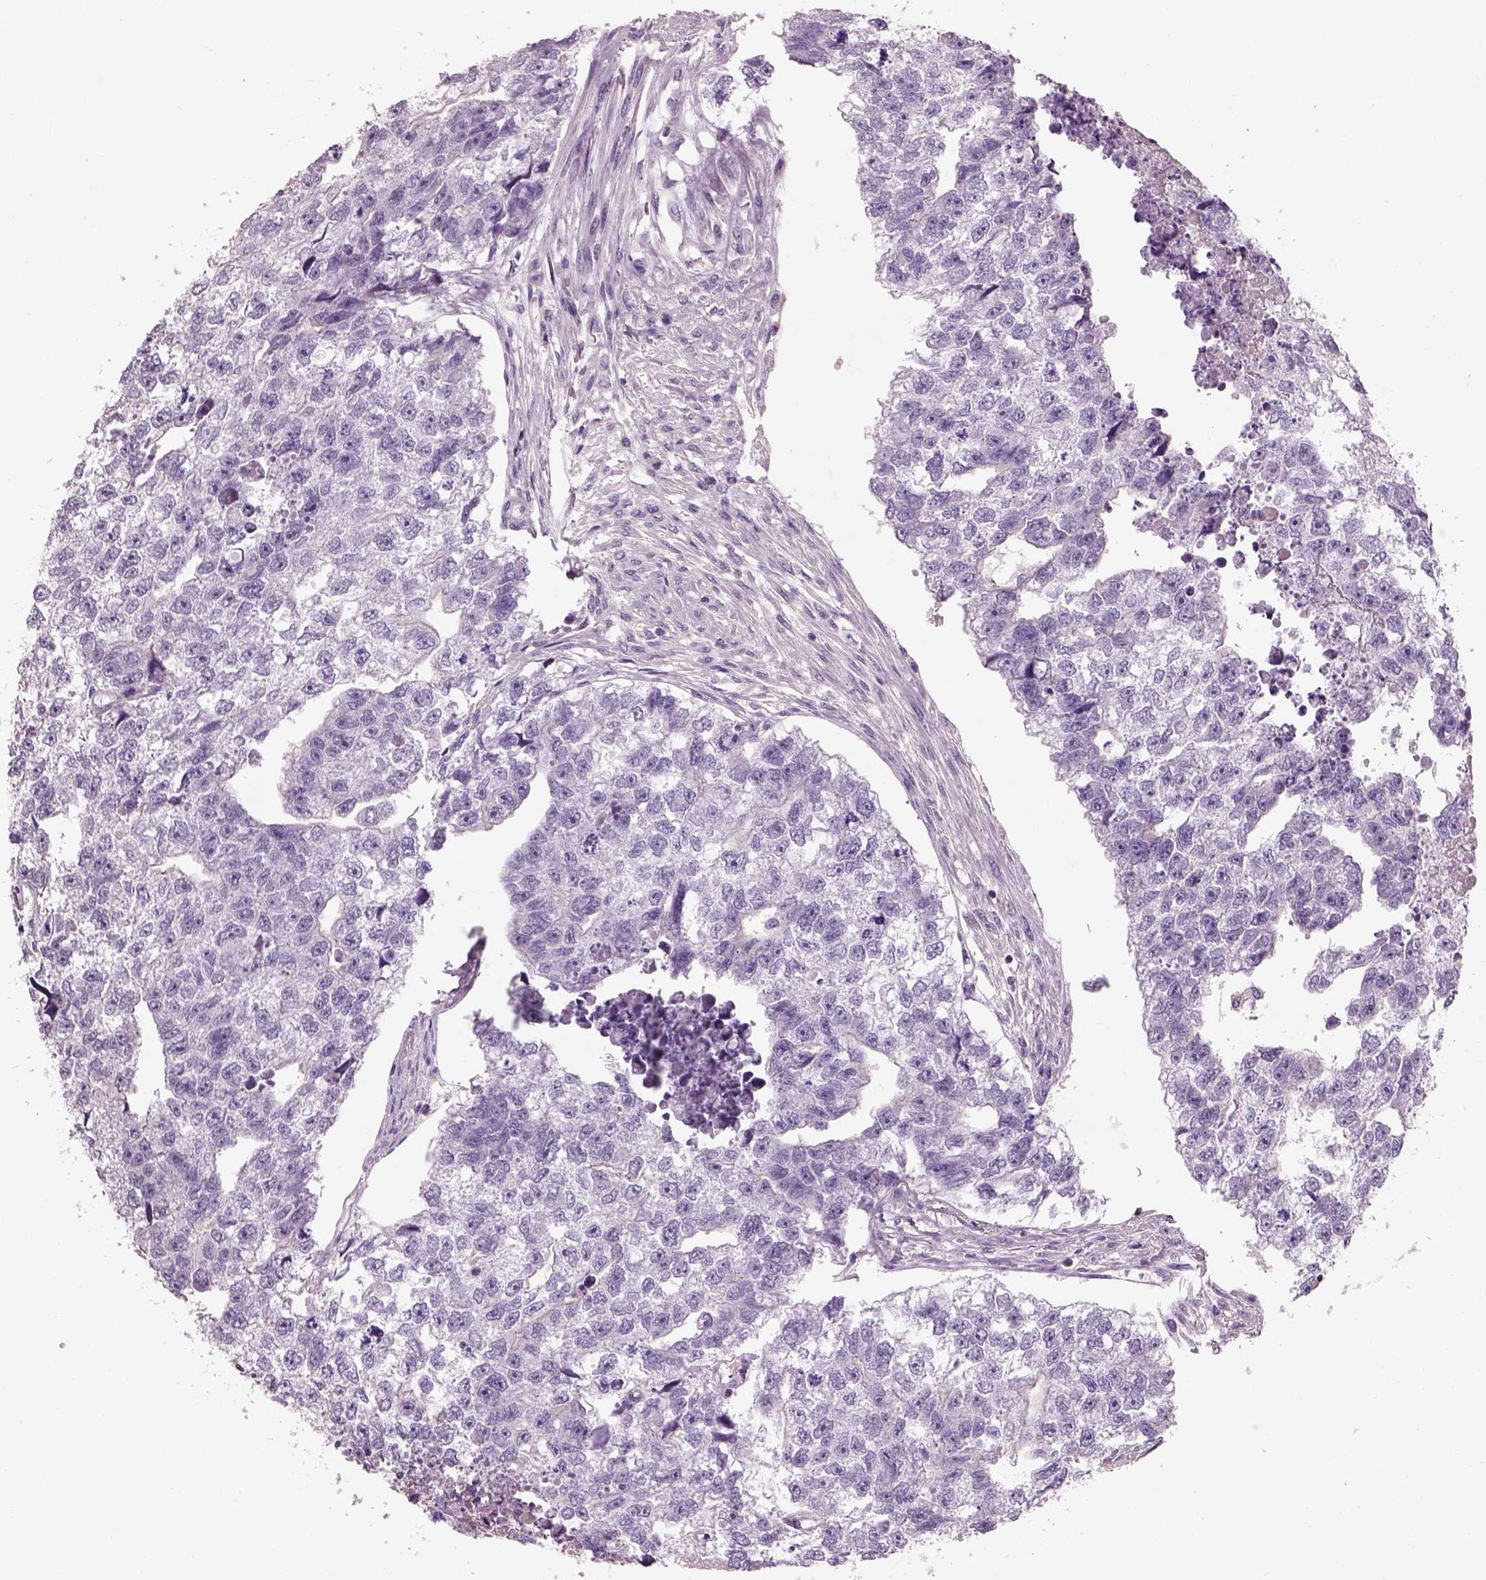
{"staining": {"intensity": "negative", "quantity": "none", "location": "none"}, "tissue": "testis cancer", "cell_type": "Tumor cells", "image_type": "cancer", "snomed": [{"axis": "morphology", "description": "Carcinoma, Embryonal, NOS"}, {"axis": "morphology", "description": "Teratoma, malignant, NOS"}, {"axis": "topography", "description": "Testis"}], "caption": "IHC photomicrograph of neoplastic tissue: testis embryonal carcinoma stained with DAB (3,3'-diaminobenzidine) displays no significant protein positivity in tumor cells.", "gene": "OTUD6A", "patient": {"sex": "male", "age": 44}}